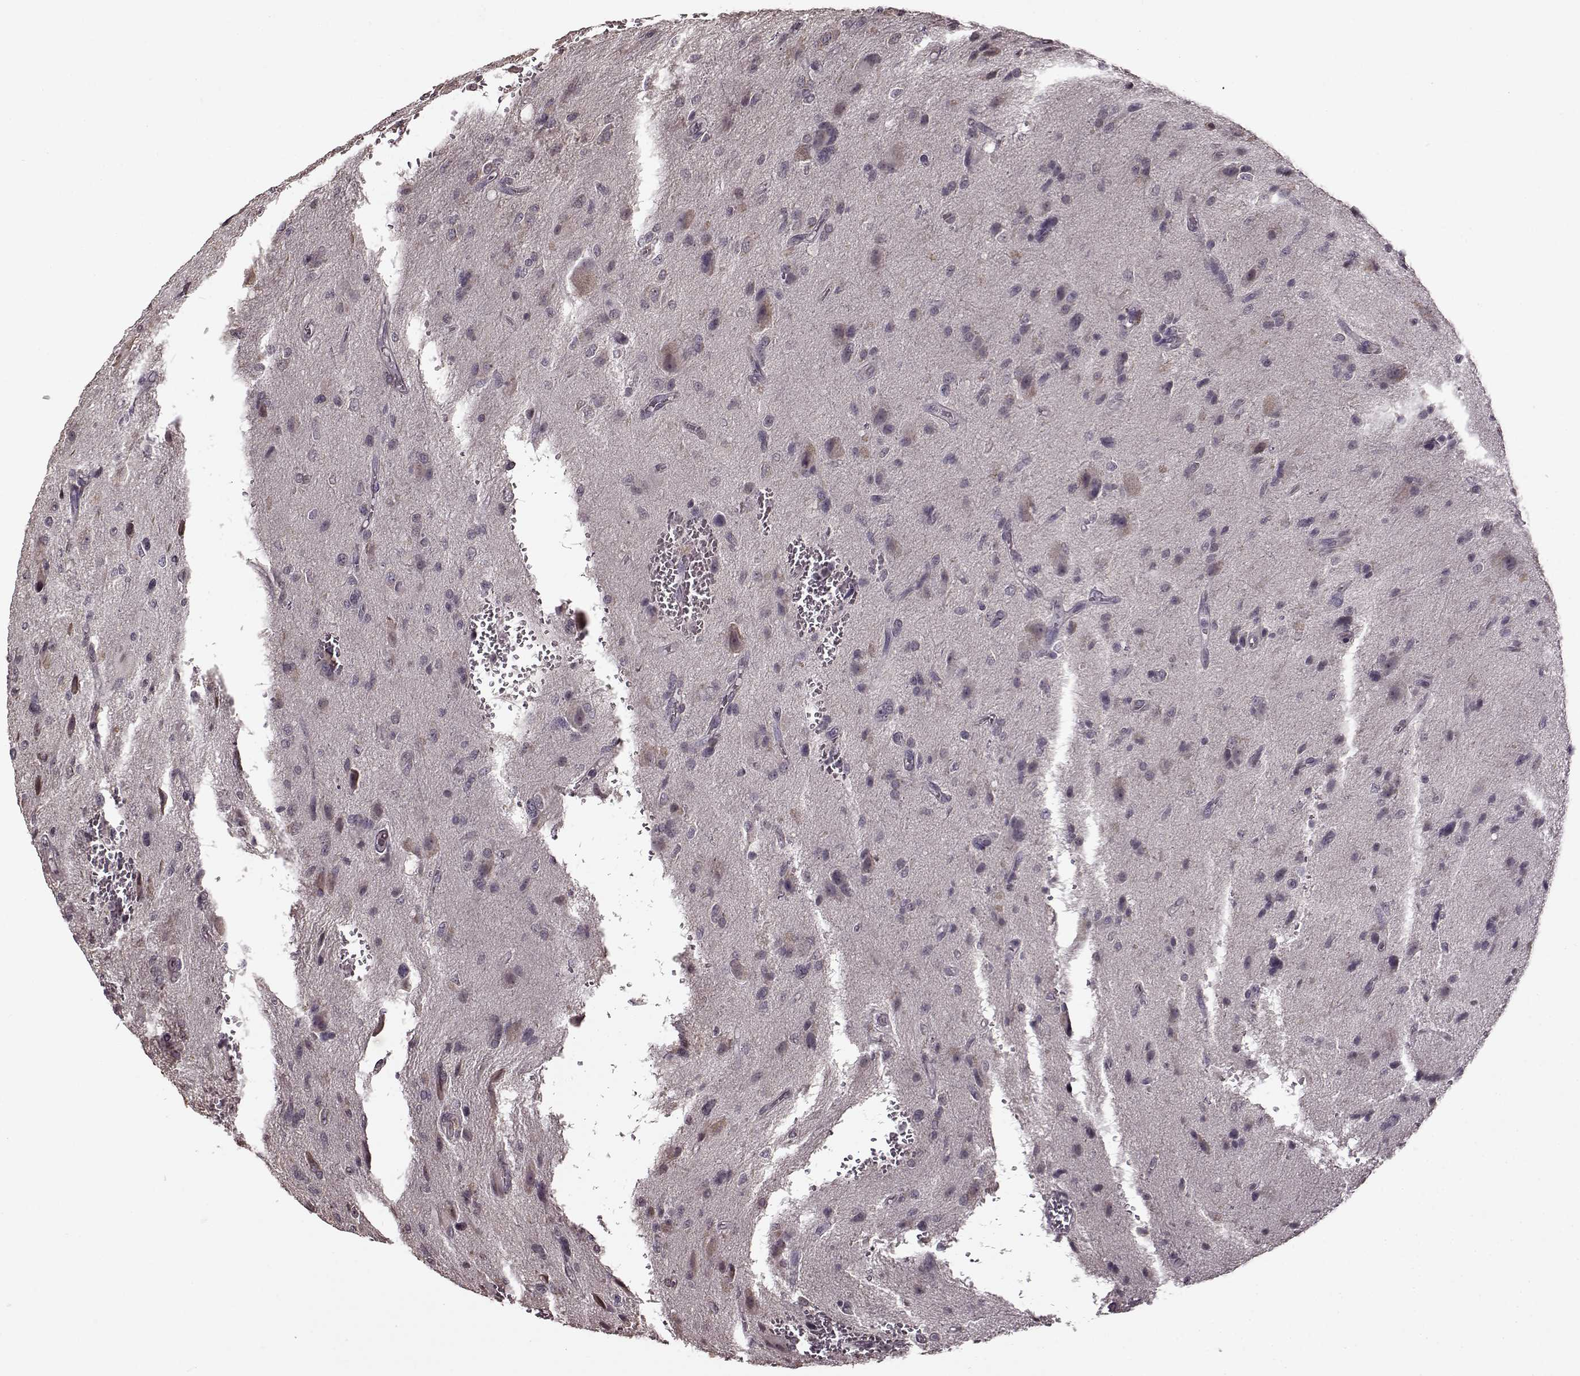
{"staining": {"intensity": "negative", "quantity": "none", "location": "none"}, "tissue": "glioma", "cell_type": "Tumor cells", "image_type": "cancer", "snomed": [{"axis": "morphology", "description": "Glioma, malignant, NOS"}, {"axis": "morphology", "description": "Glioma, malignant, High grade"}, {"axis": "topography", "description": "Brain"}], "caption": "This is a histopathology image of immunohistochemistry (IHC) staining of glioma, which shows no staining in tumor cells.", "gene": "FSHB", "patient": {"sex": "female", "age": 71}}